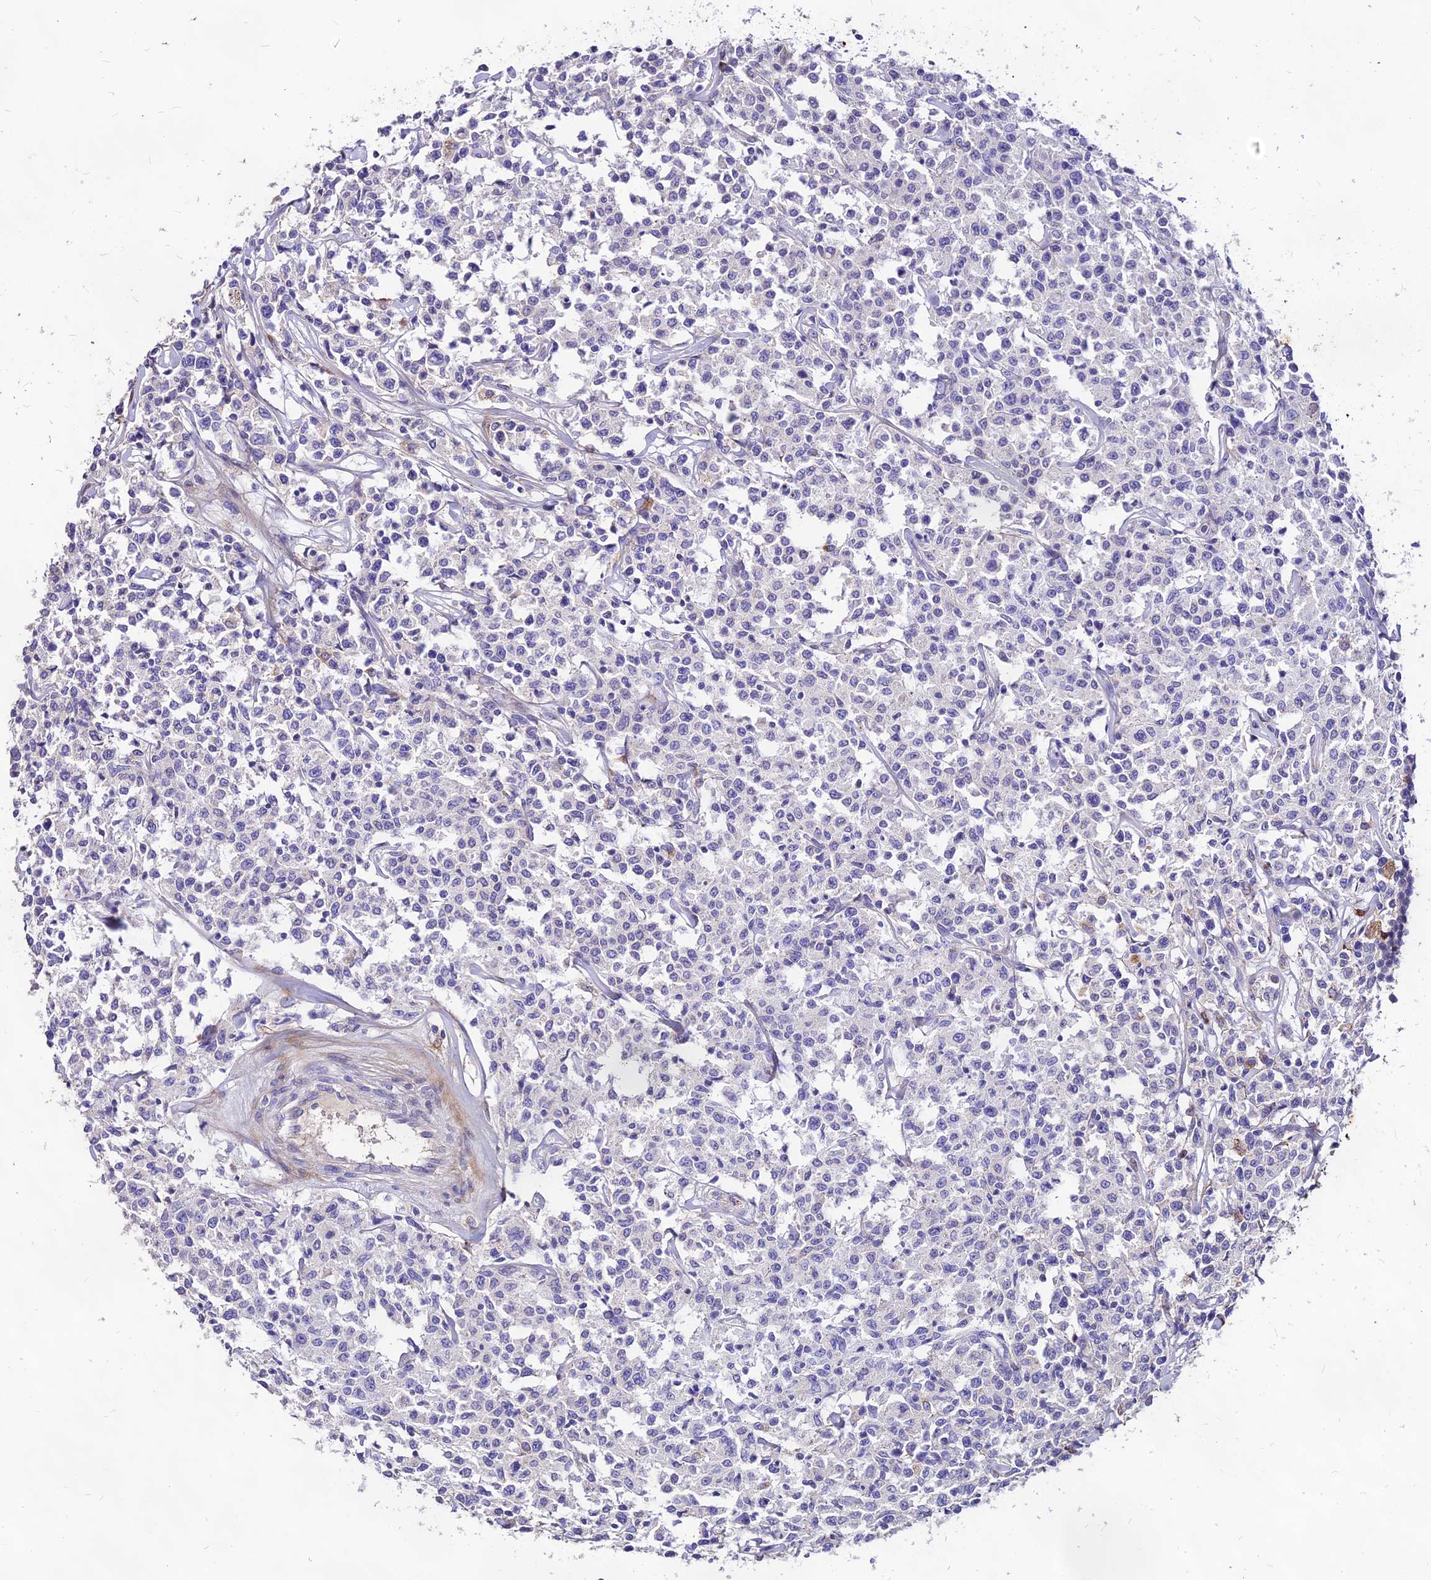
{"staining": {"intensity": "negative", "quantity": "none", "location": "none"}, "tissue": "lymphoma", "cell_type": "Tumor cells", "image_type": "cancer", "snomed": [{"axis": "morphology", "description": "Malignant lymphoma, non-Hodgkin's type, Low grade"}, {"axis": "topography", "description": "Small intestine"}], "caption": "A histopathology image of lymphoma stained for a protein demonstrates no brown staining in tumor cells.", "gene": "RIMOC1", "patient": {"sex": "female", "age": 59}}